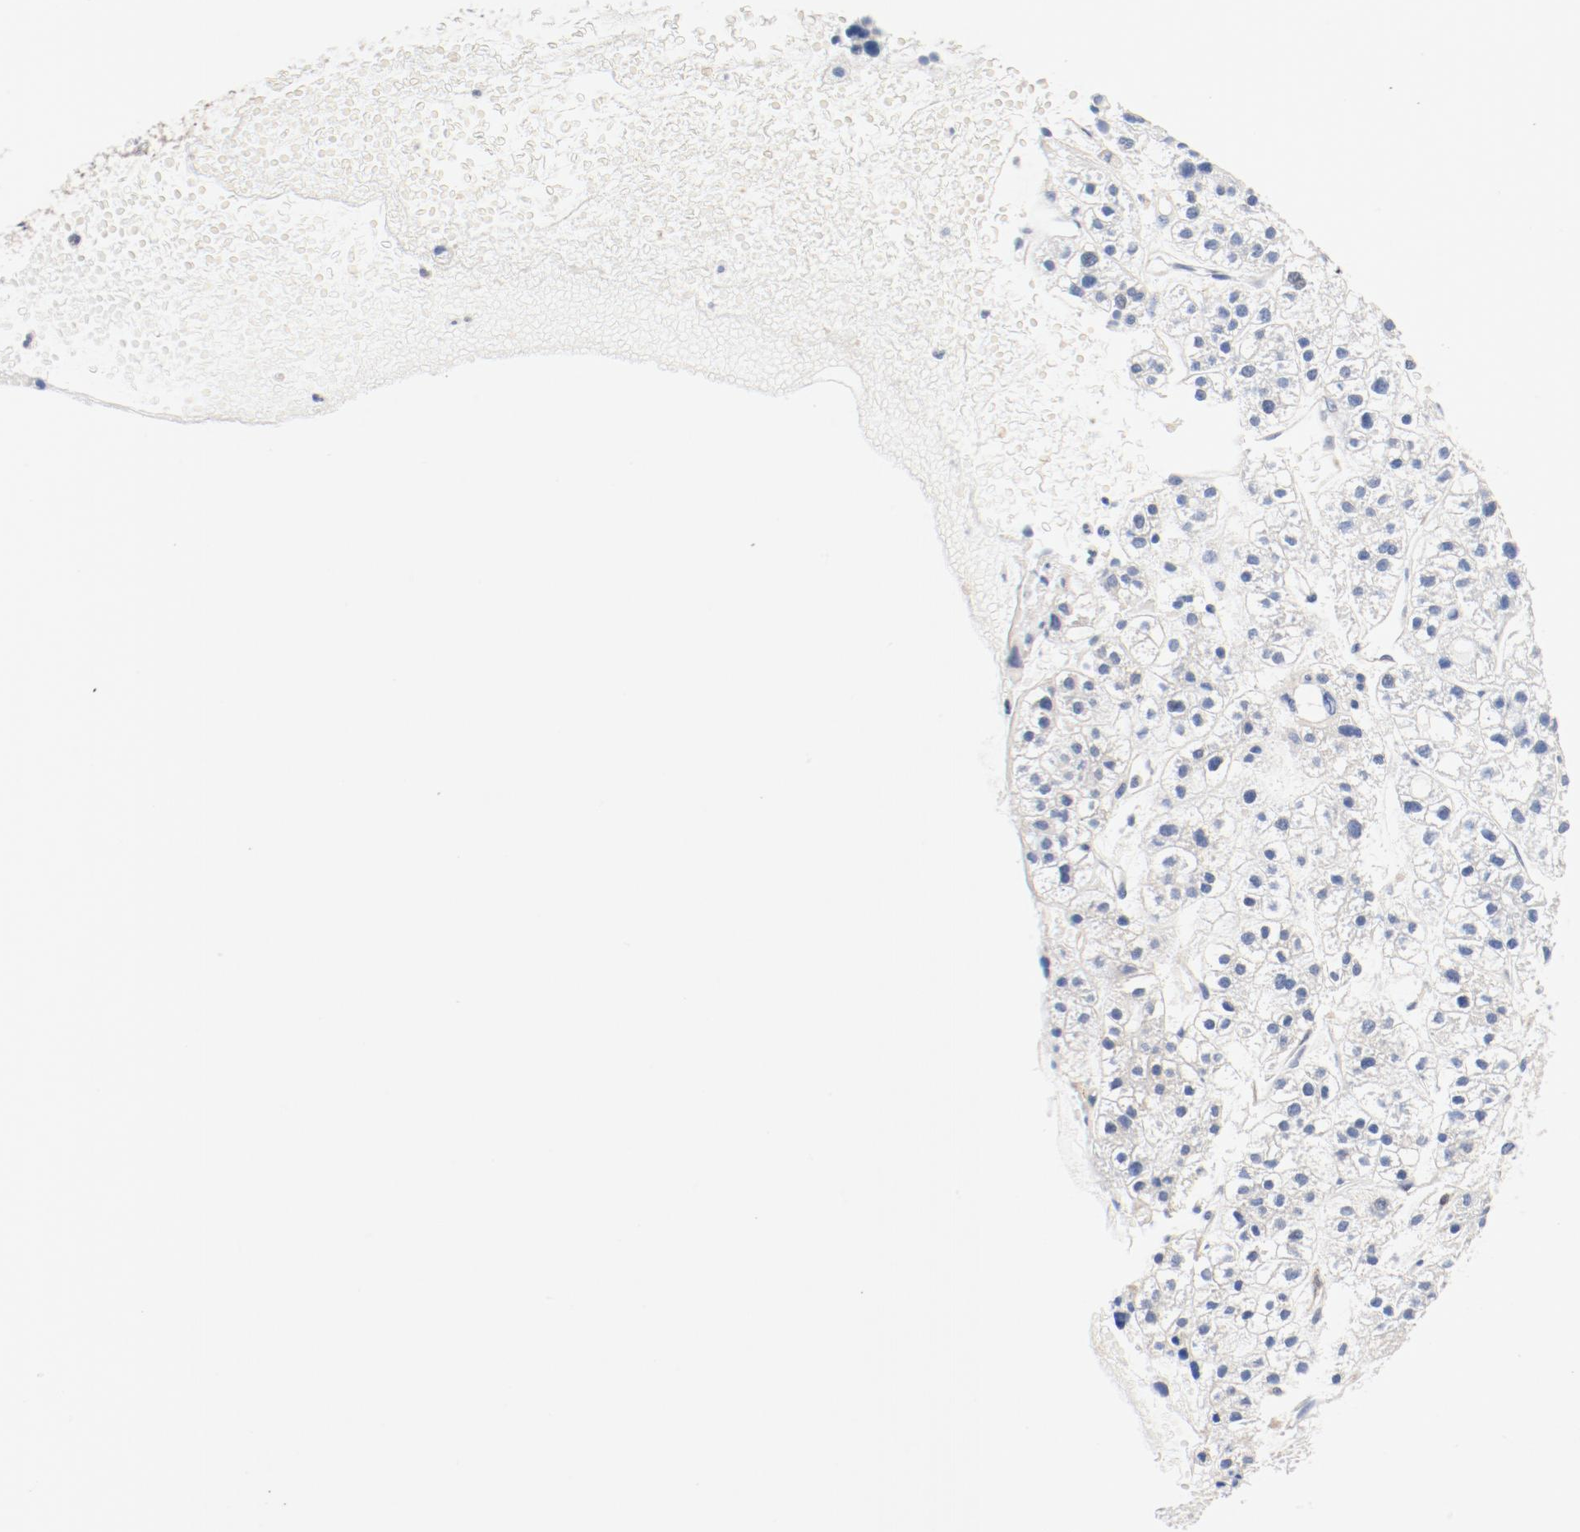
{"staining": {"intensity": "moderate", "quantity": "<25%", "location": "cytoplasmic/membranous"}, "tissue": "liver cancer", "cell_type": "Tumor cells", "image_type": "cancer", "snomed": [{"axis": "morphology", "description": "Carcinoma, Hepatocellular, NOS"}, {"axis": "topography", "description": "Liver"}], "caption": "Liver hepatocellular carcinoma stained with a protein marker shows moderate staining in tumor cells.", "gene": "PDPK1", "patient": {"sex": "female", "age": 85}}